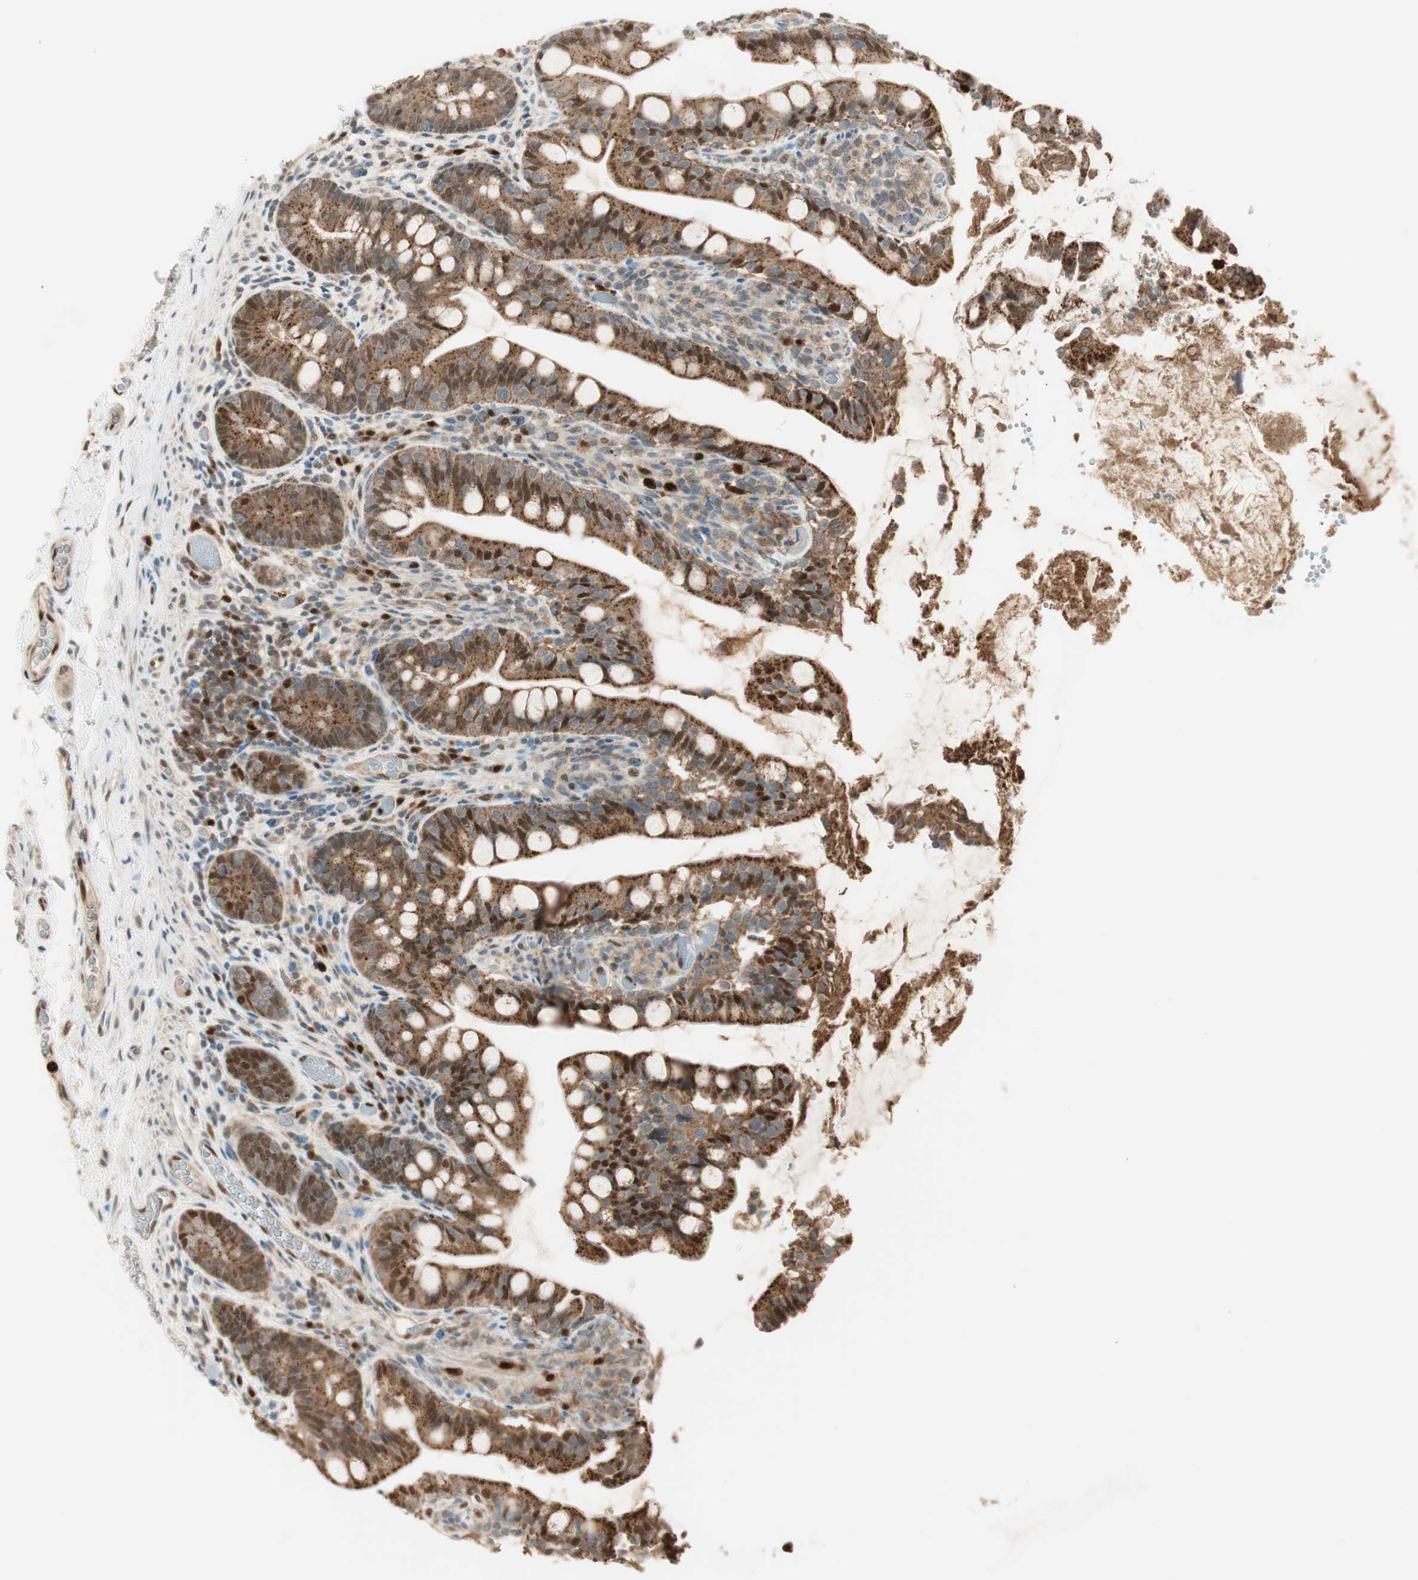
{"staining": {"intensity": "moderate", "quantity": ">75%", "location": "cytoplasmic/membranous,nuclear"}, "tissue": "small intestine", "cell_type": "Glandular cells", "image_type": "normal", "snomed": [{"axis": "morphology", "description": "Normal tissue, NOS"}, {"axis": "topography", "description": "Small intestine"}], "caption": "The micrograph exhibits immunohistochemical staining of benign small intestine. There is moderate cytoplasmic/membranous,nuclear expression is identified in approximately >75% of glandular cells. (DAB (3,3'-diaminobenzidine) IHC with brightfield microscopy, high magnification).", "gene": "LTA4H", "patient": {"sex": "female", "age": 56}}